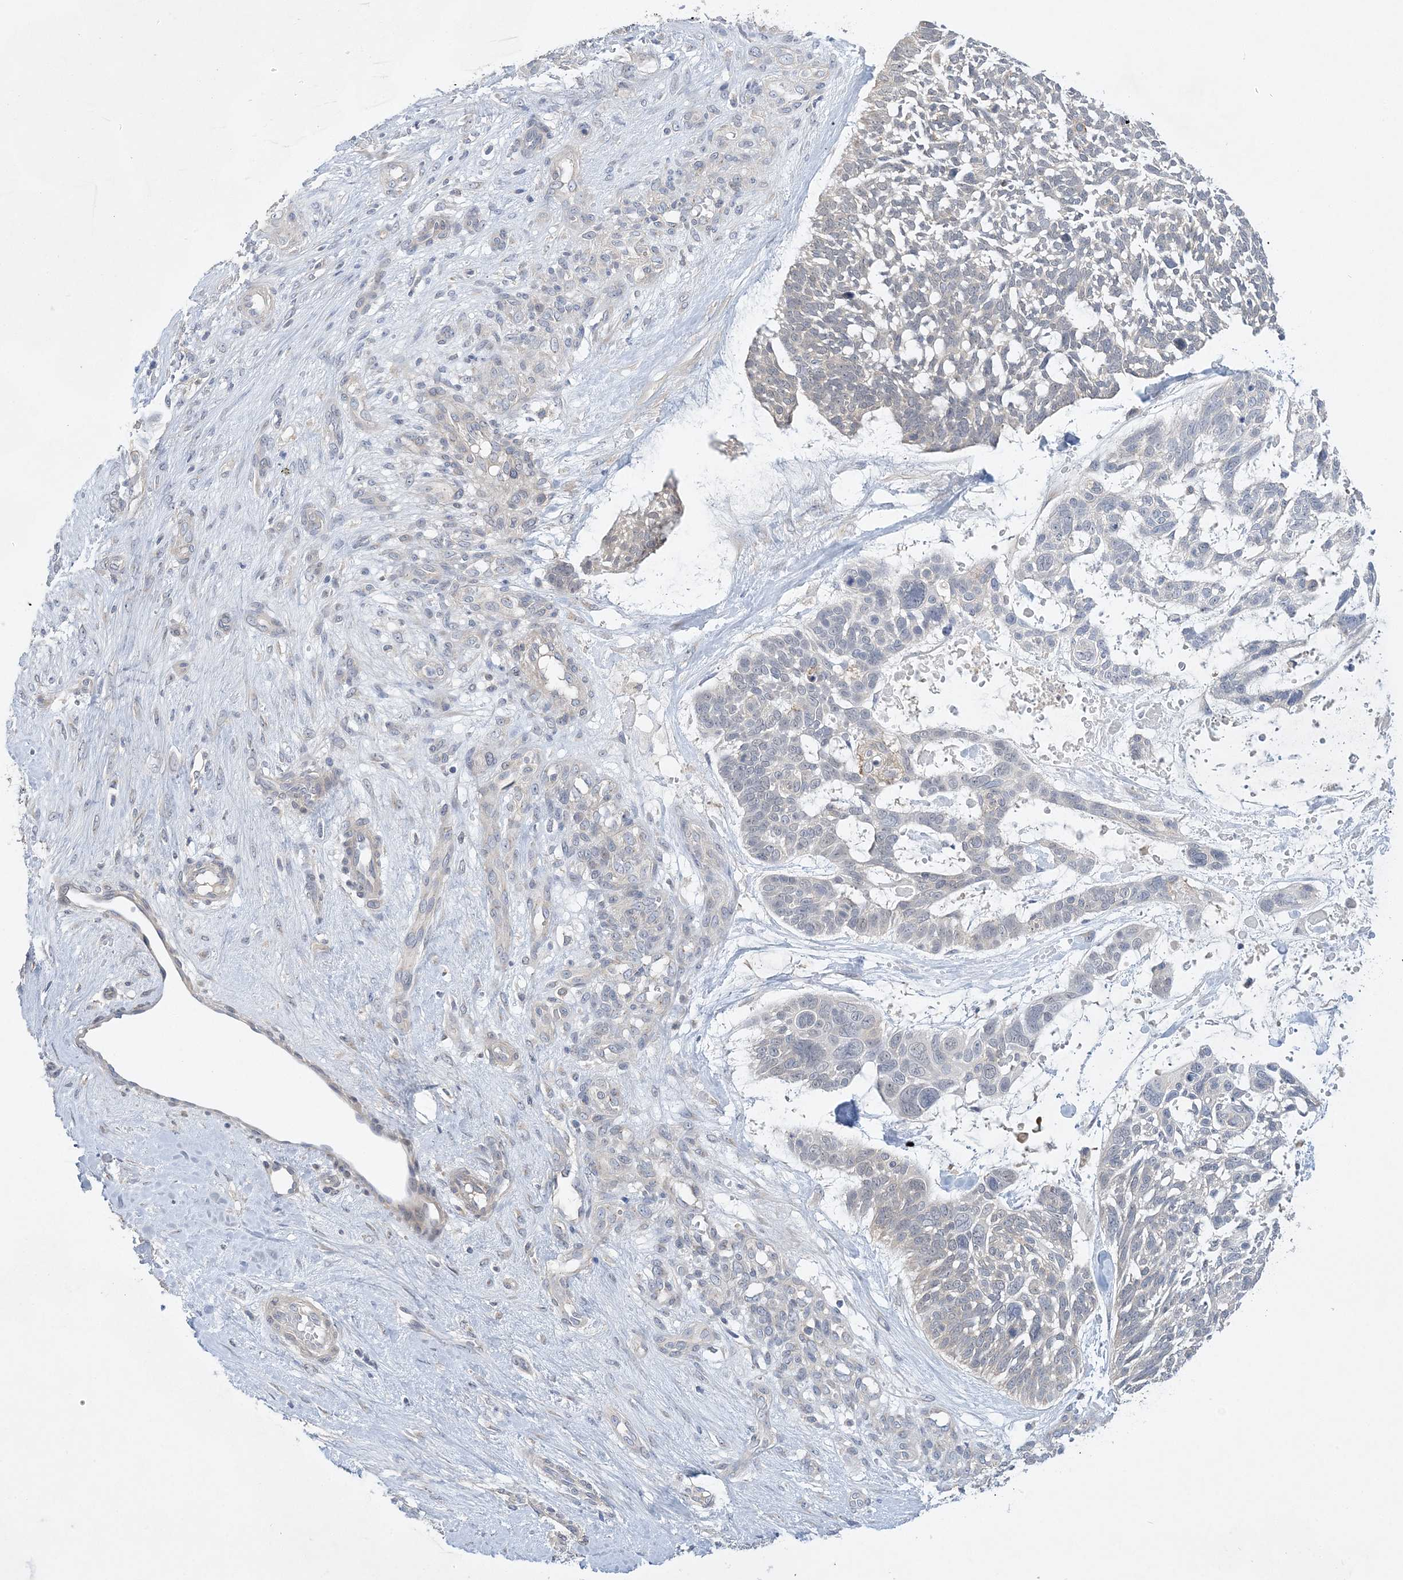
{"staining": {"intensity": "weak", "quantity": "<25%", "location": "cytoplasmic/membranous"}, "tissue": "skin cancer", "cell_type": "Tumor cells", "image_type": "cancer", "snomed": [{"axis": "morphology", "description": "Basal cell carcinoma"}, {"axis": "topography", "description": "Skin"}], "caption": "Immunohistochemistry histopathology image of neoplastic tissue: human skin cancer (basal cell carcinoma) stained with DAB (3,3'-diaminobenzidine) shows no significant protein staining in tumor cells.", "gene": "ANKRD35", "patient": {"sex": "male", "age": 88}}